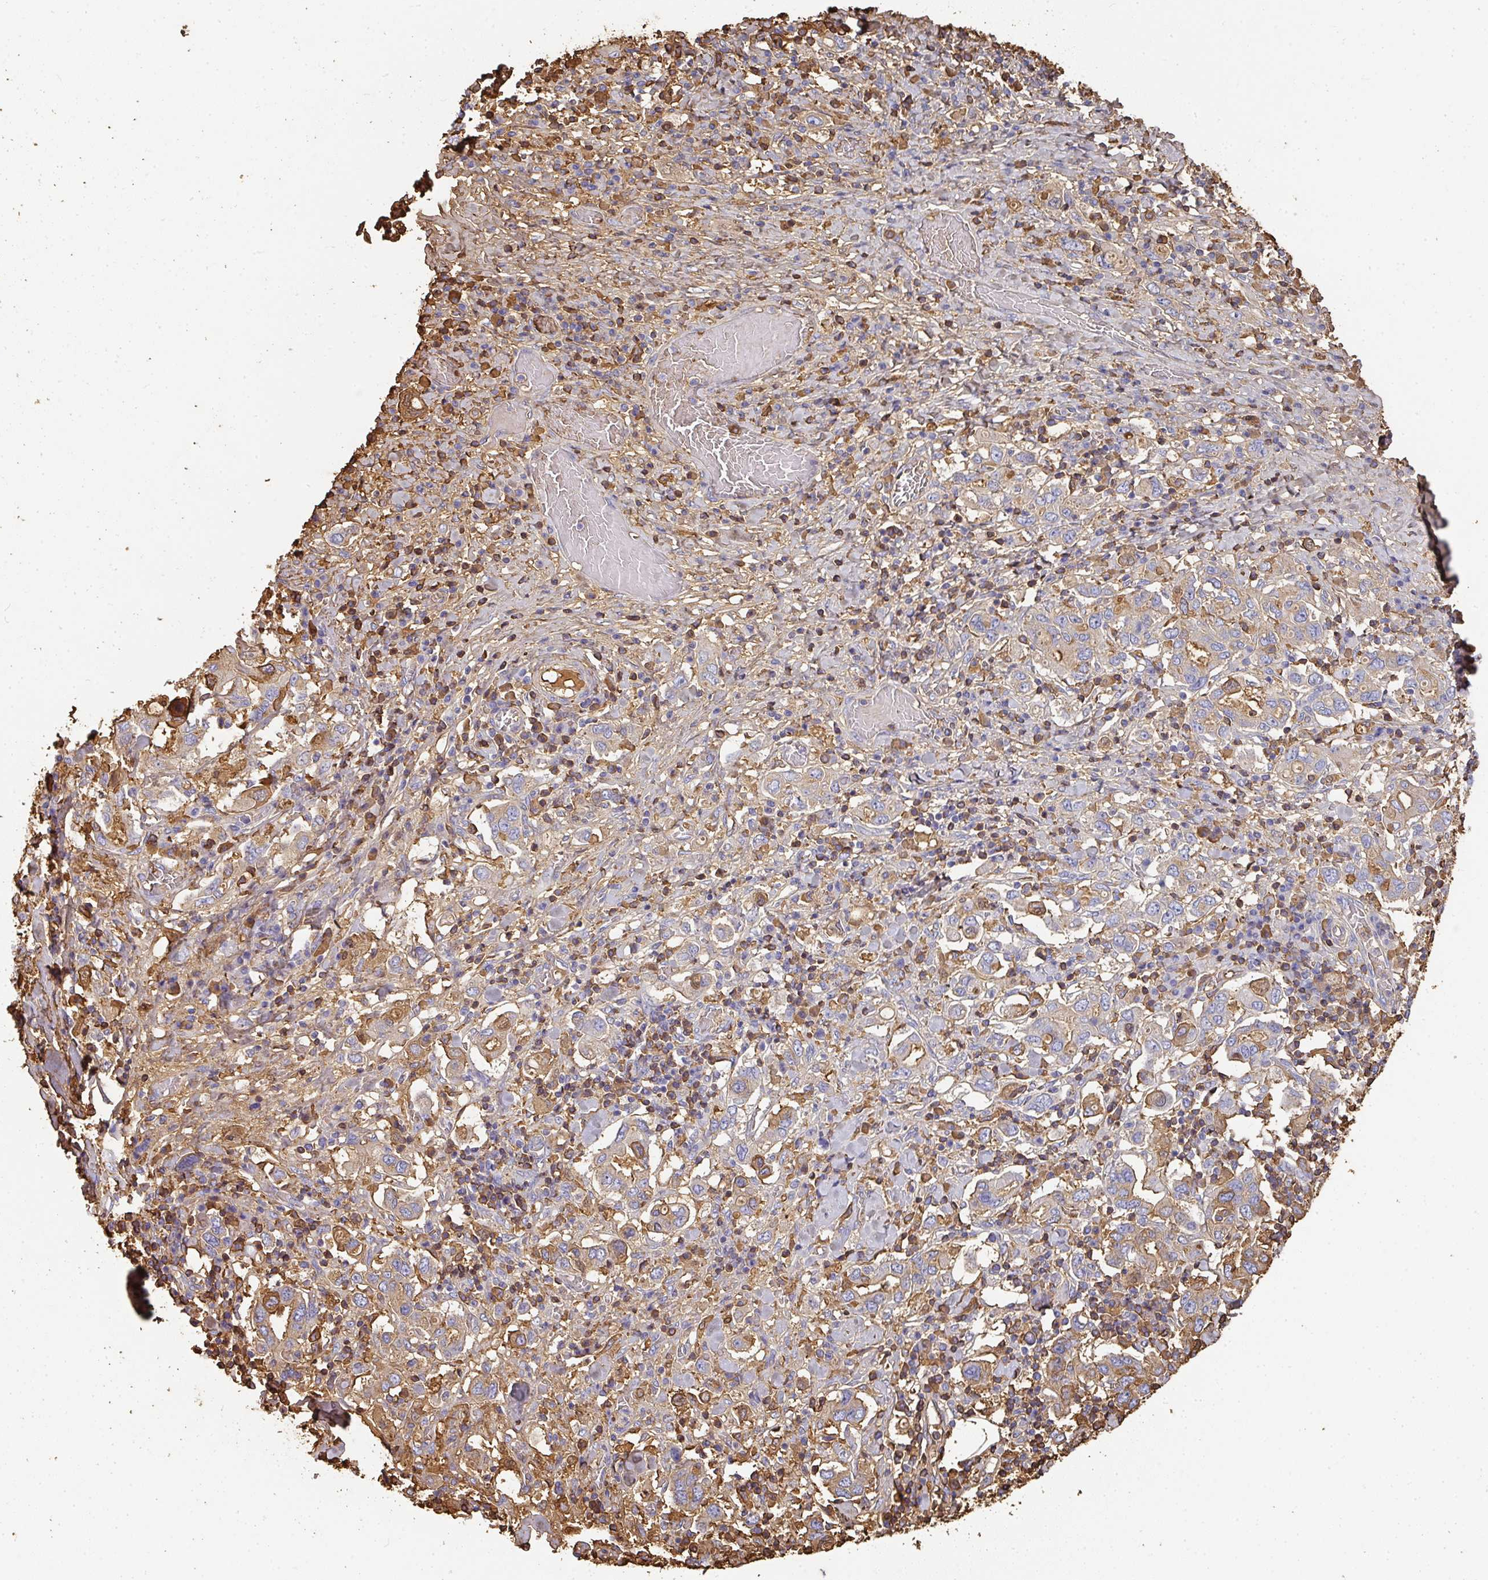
{"staining": {"intensity": "weak", "quantity": "<25%", "location": "cytoplasmic/membranous"}, "tissue": "stomach cancer", "cell_type": "Tumor cells", "image_type": "cancer", "snomed": [{"axis": "morphology", "description": "Adenocarcinoma, NOS"}, {"axis": "topography", "description": "Stomach, upper"}, {"axis": "topography", "description": "Stomach"}], "caption": "The image demonstrates no significant positivity in tumor cells of adenocarcinoma (stomach).", "gene": "ALB", "patient": {"sex": "male", "age": 62}}